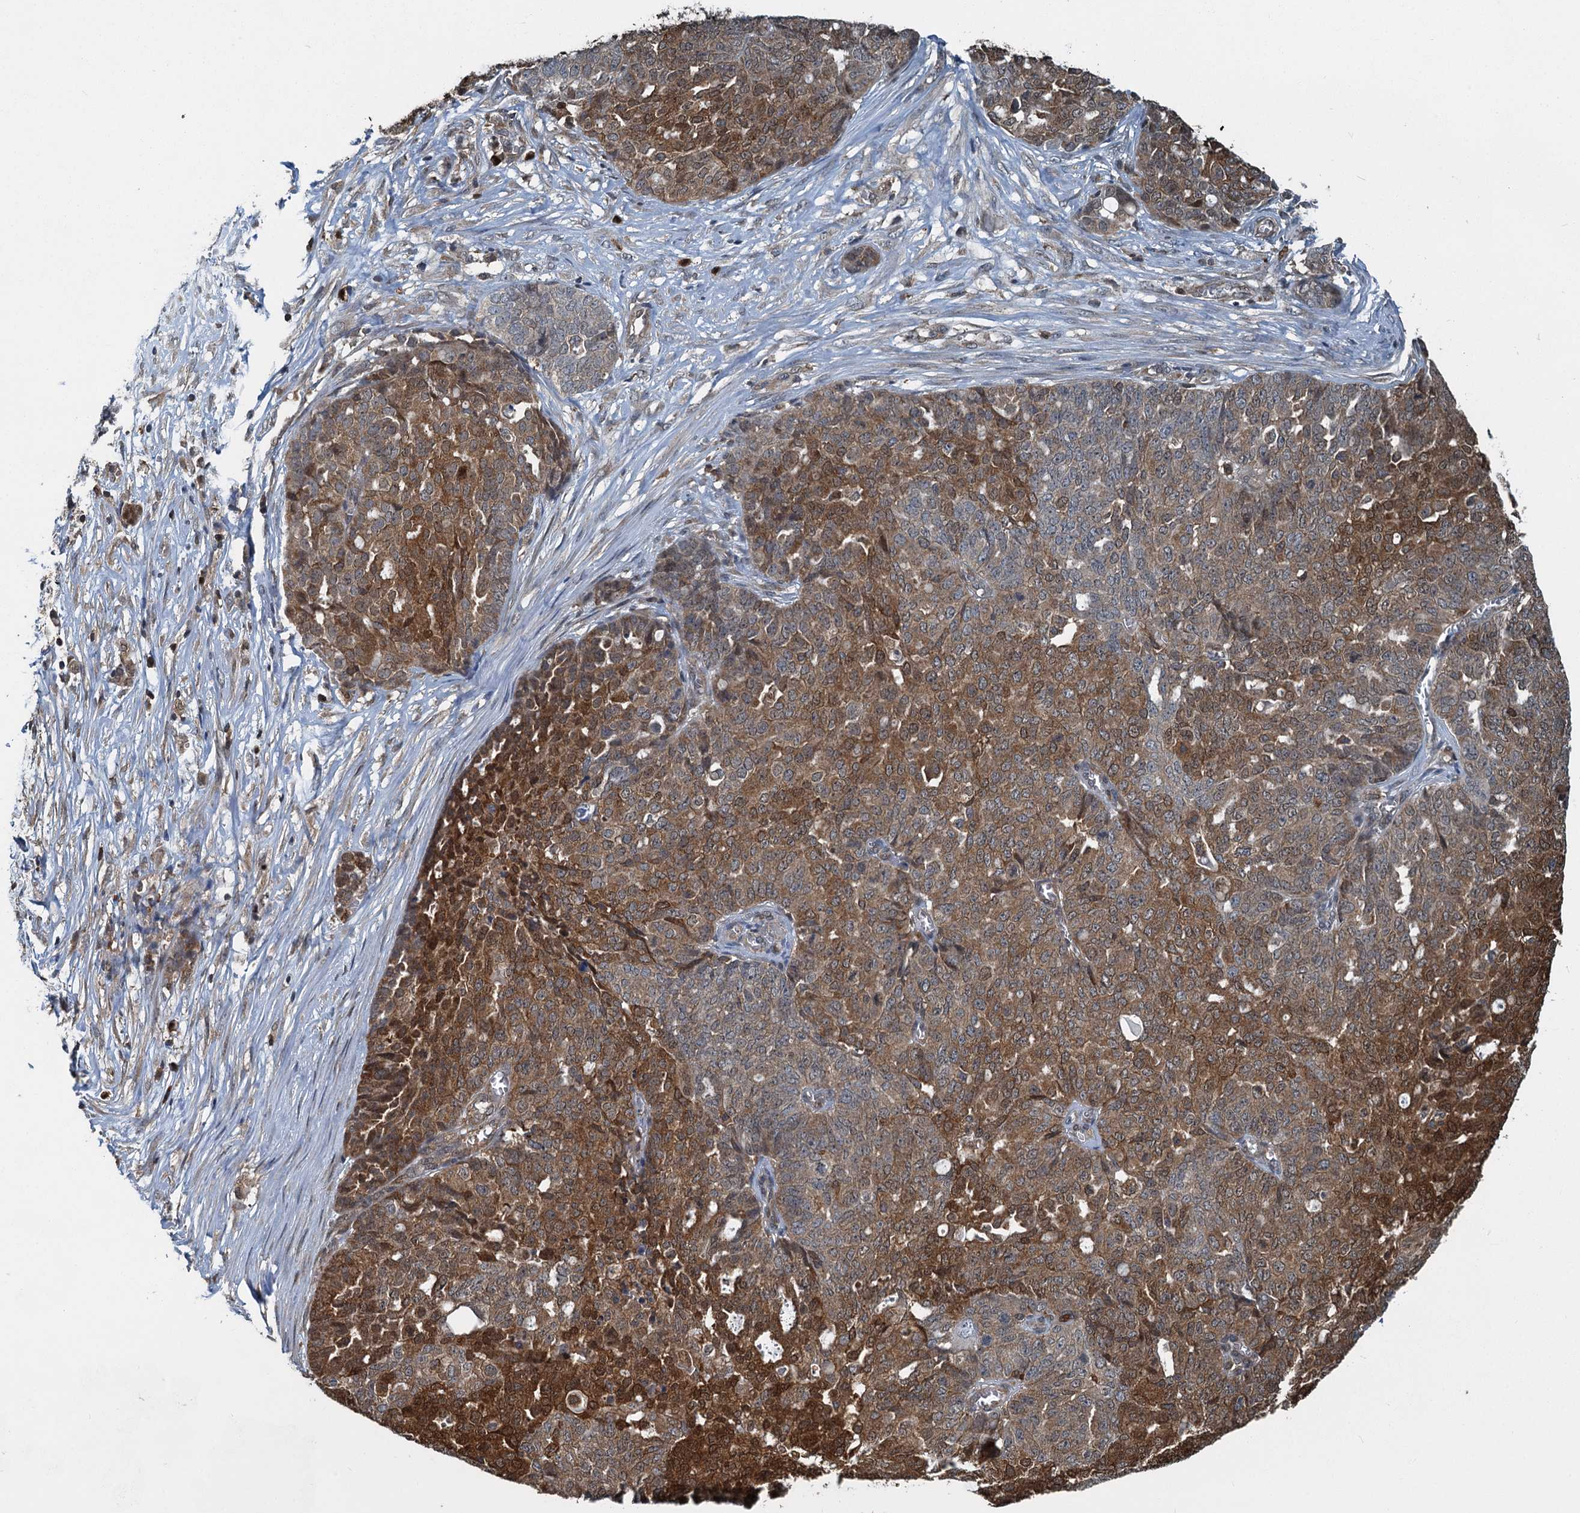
{"staining": {"intensity": "moderate", "quantity": ">75%", "location": "cytoplasmic/membranous"}, "tissue": "ovarian cancer", "cell_type": "Tumor cells", "image_type": "cancer", "snomed": [{"axis": "morphology", "description": "Cystadenocarcinoma, serous, NOS"}, {"axis": "topography", "description": "Soft tissue"}, {"axis": "topography", "description": "Ovary"}], "caption": "Immunohistochemistry photomicrograph of neoplastic tissue: human ovarian cancer stained using immunohistochemistry exhibits medium levels of moderate protein expression localized specifically in the cytoplasmic/membranous of tumor cells, appearing as a cytoplasmic/membranous brown color.", "gene": "GPI", "patient": {"sex": "female", "age": 57}}